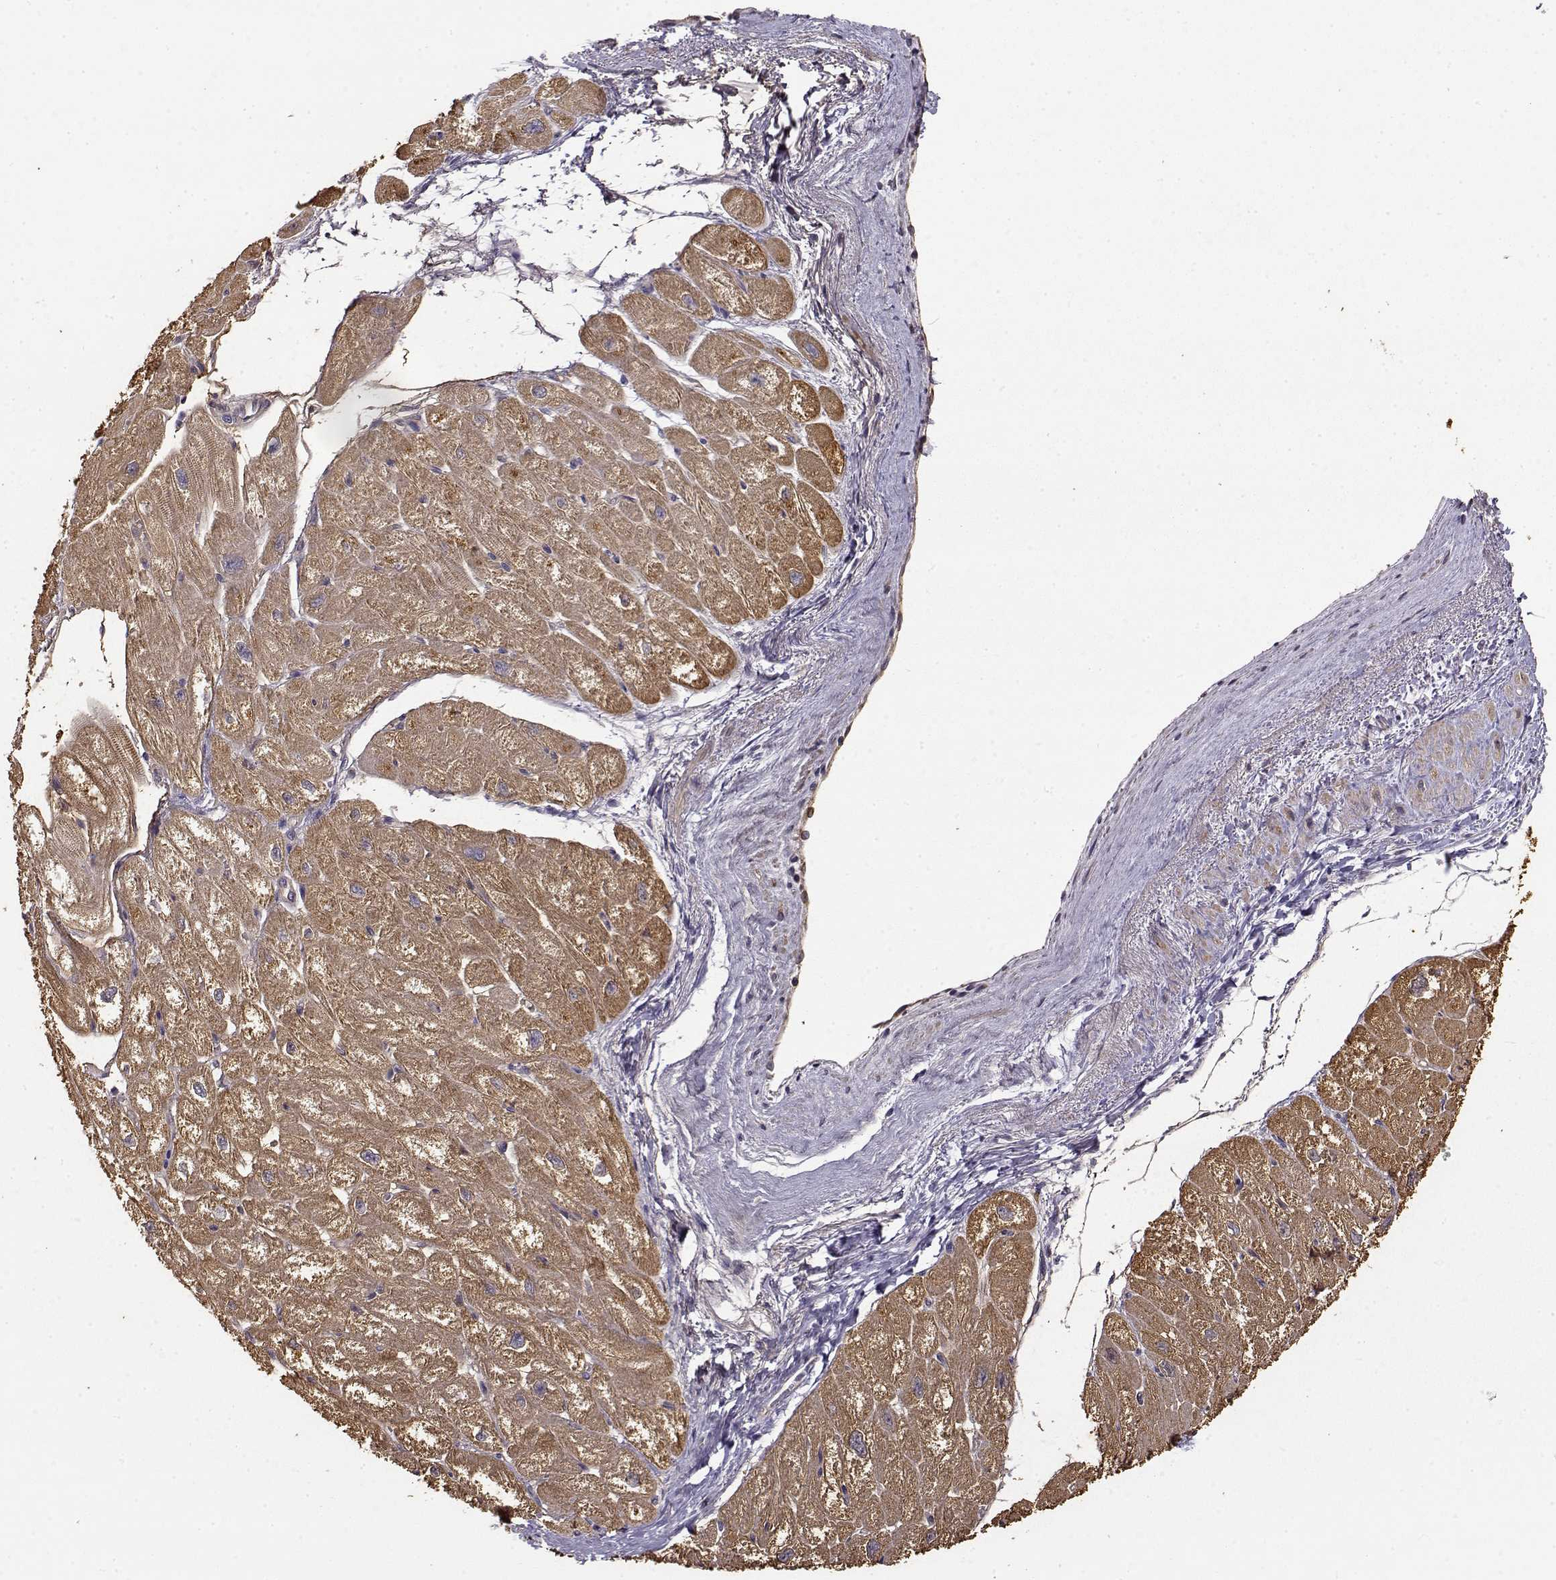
{"staining": {"intensity": "moderate", "quantity": "25%-75%", "location": "cytoplasmic/membranous"}, "tissue": "heart muscle", "cell_type": "Cardiomyocytes", "image_type": "normal", "snomed": [{"axis": "morphology", "description": "Normal tissue, NOS"}, {"axis": "topography", "description": "Heart"}], "caption": "Human heart muscle stained with a brown dye displays moderate cytoplasmic/membranous positive expression in about 25%-75% of cardiomyocytes.", "gene": "CRIM1", "patient": {"sex": "male", "age": 61}}